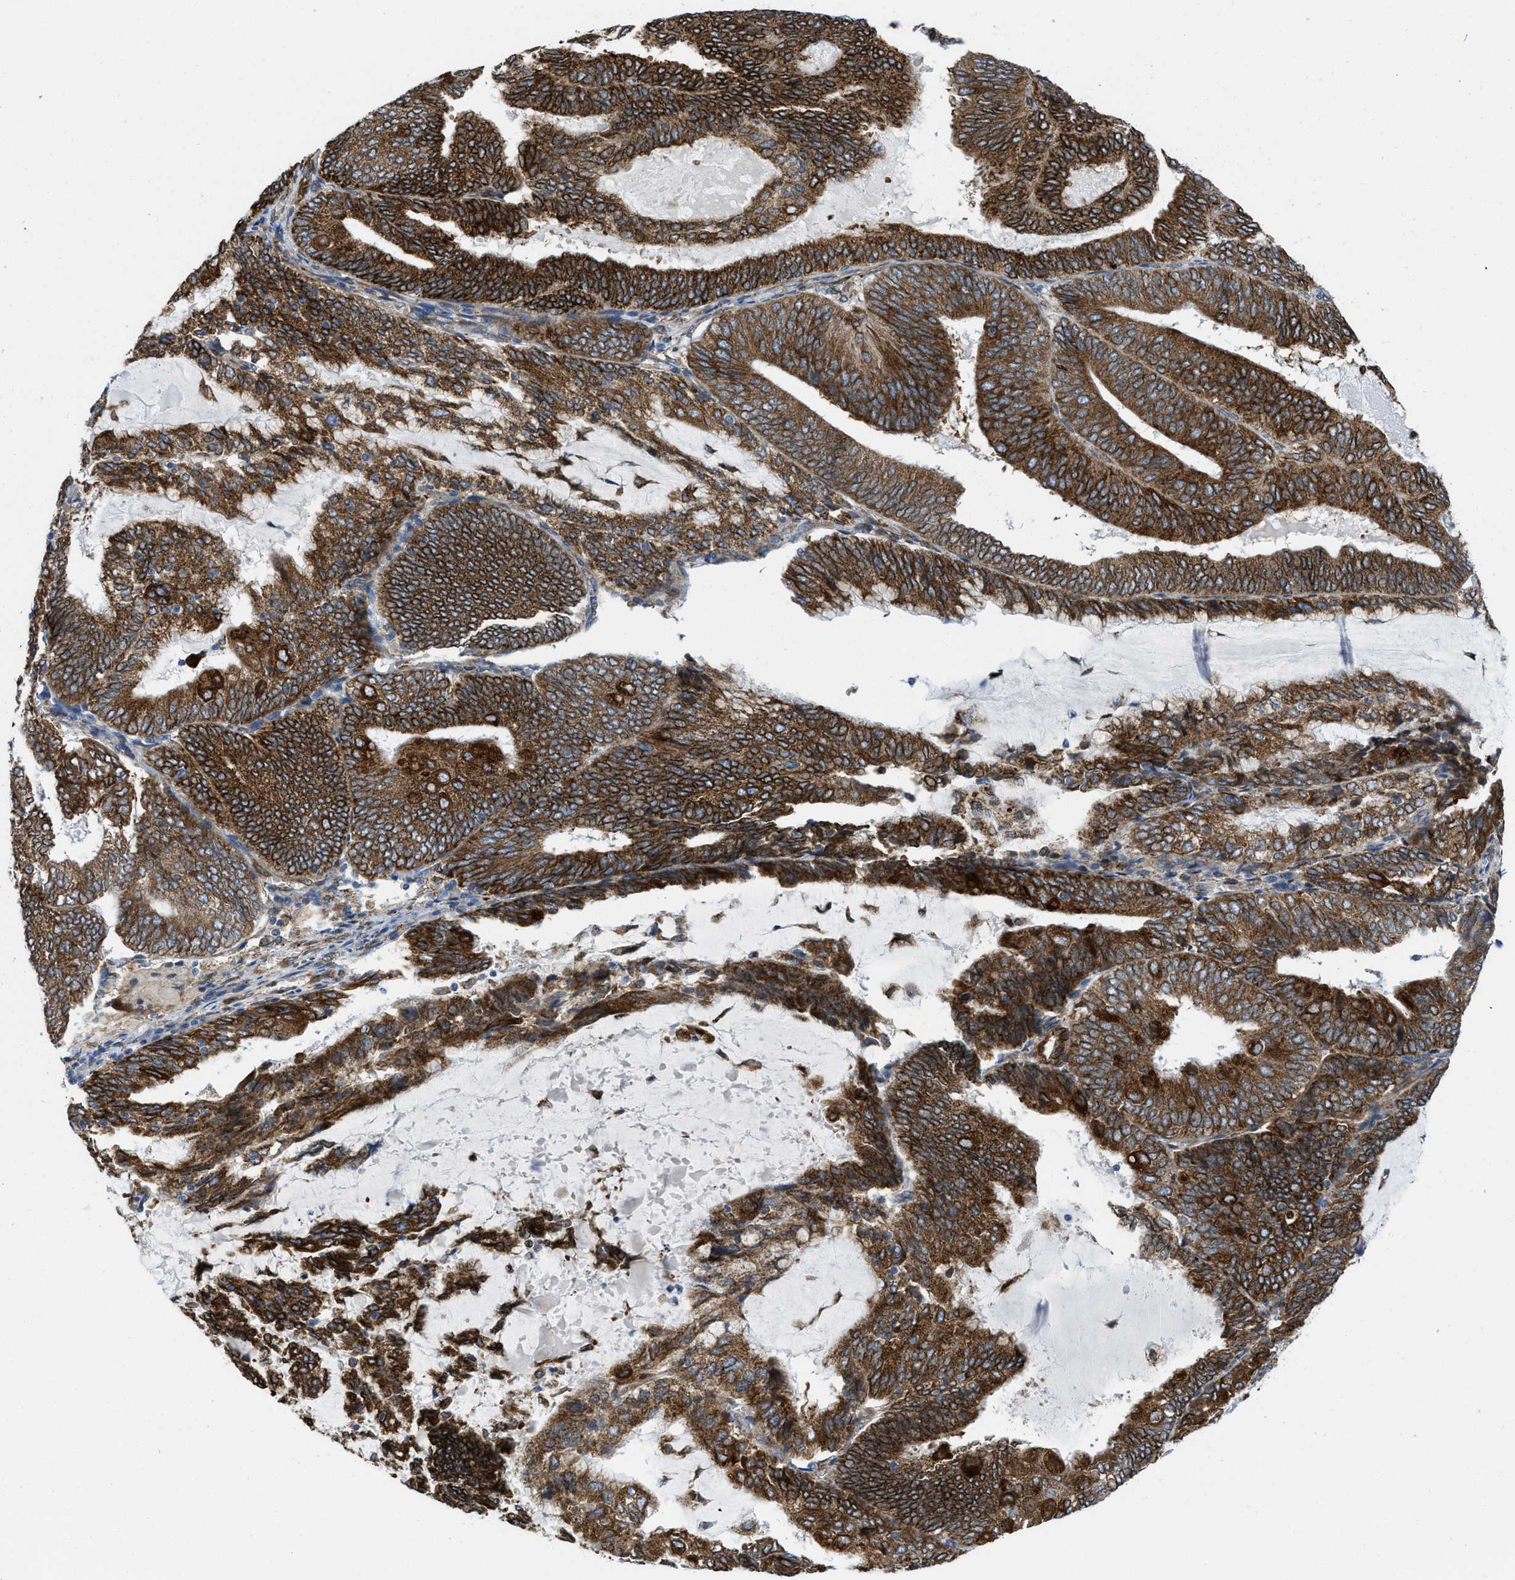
{"staining": {"intensity": "strong", "quantity": ">75%", "location": "cytoplasmic/membranous"}, "tissue": "endometrial cancer", "cell_type": "Tumor cells", "image_type": "cancer", "snomed": [{"axis": "morphology", "description": "Adenocarcinoma, NOS"}, {"axis": "topography", "description": "Endometrium"}], "caption": "A brown stain labels strong cytoplasmic/membranous expression of a protein in human endometrial adenocarcinoma tumor cells. (IHC, brightfield microscopy, high magnification).", "gene": "ERLIN2", "patient": {"sex": "female", "age": 81}}